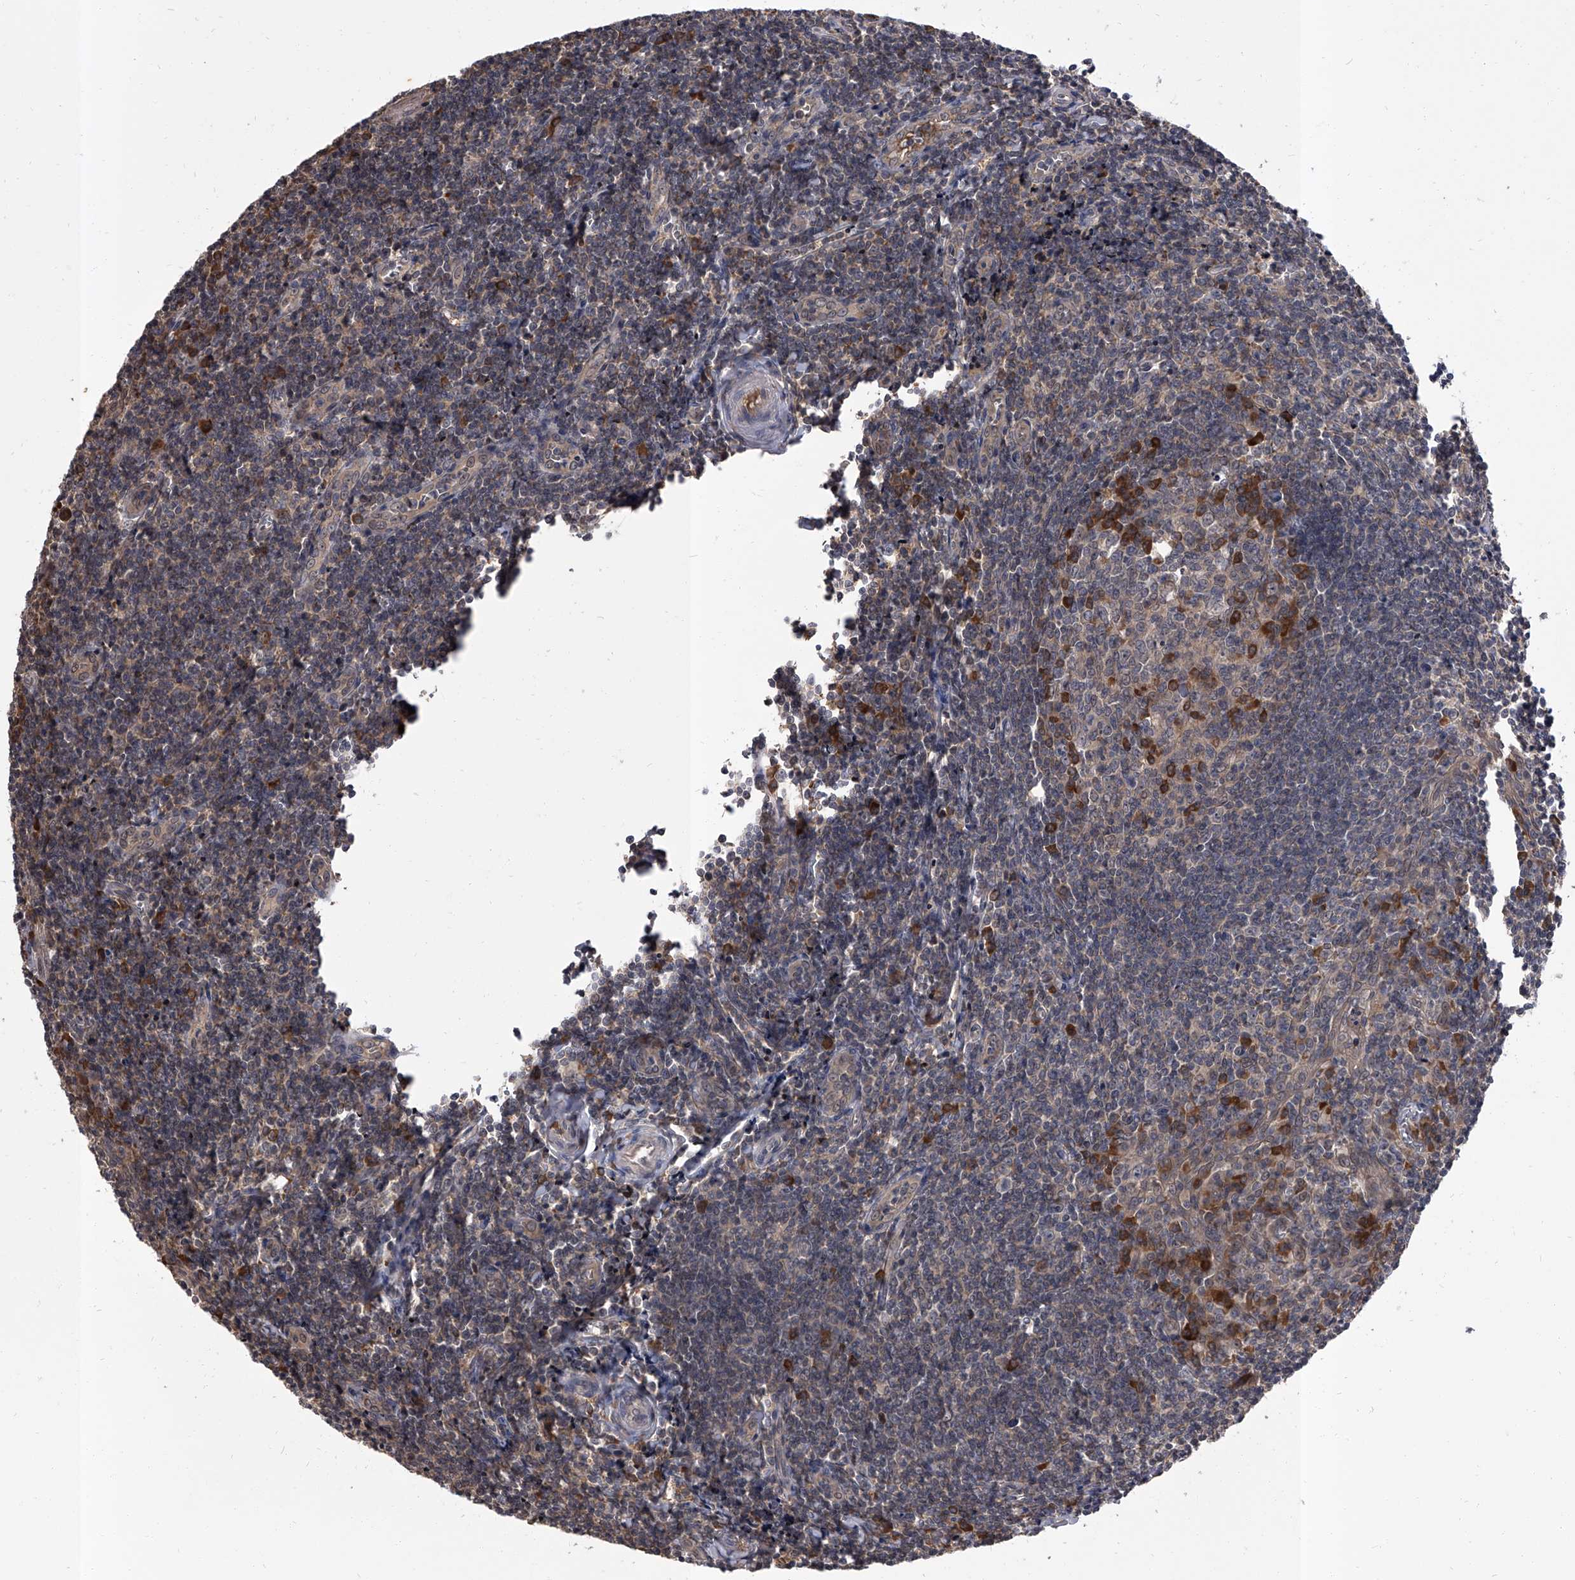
{"staining": {"intensity": "weak", "quantity": "25%-75%", "location": "cytoplasmic/membranous"}, "tissue": "tonsil", "cell_type": "Germinal center cells", "image_type": "normal", "snomed": [{"axis": "morphology", "description": "Normal tissue, NOS"}, {"axis": "topography", "description": "Tonsil"}], "caption": "DAB (3,3'-diaminobenzidine) immunohistochemical staining of normal tonsil displays weak cytoplasmic/membranous protein staining in about 25%-75% of germinal center cells. The protein of interest is shown in brown color, while the nuclei are stained blue.", "gene": "SLC18B1", "patient": {"sex": "male", "age": 27}}